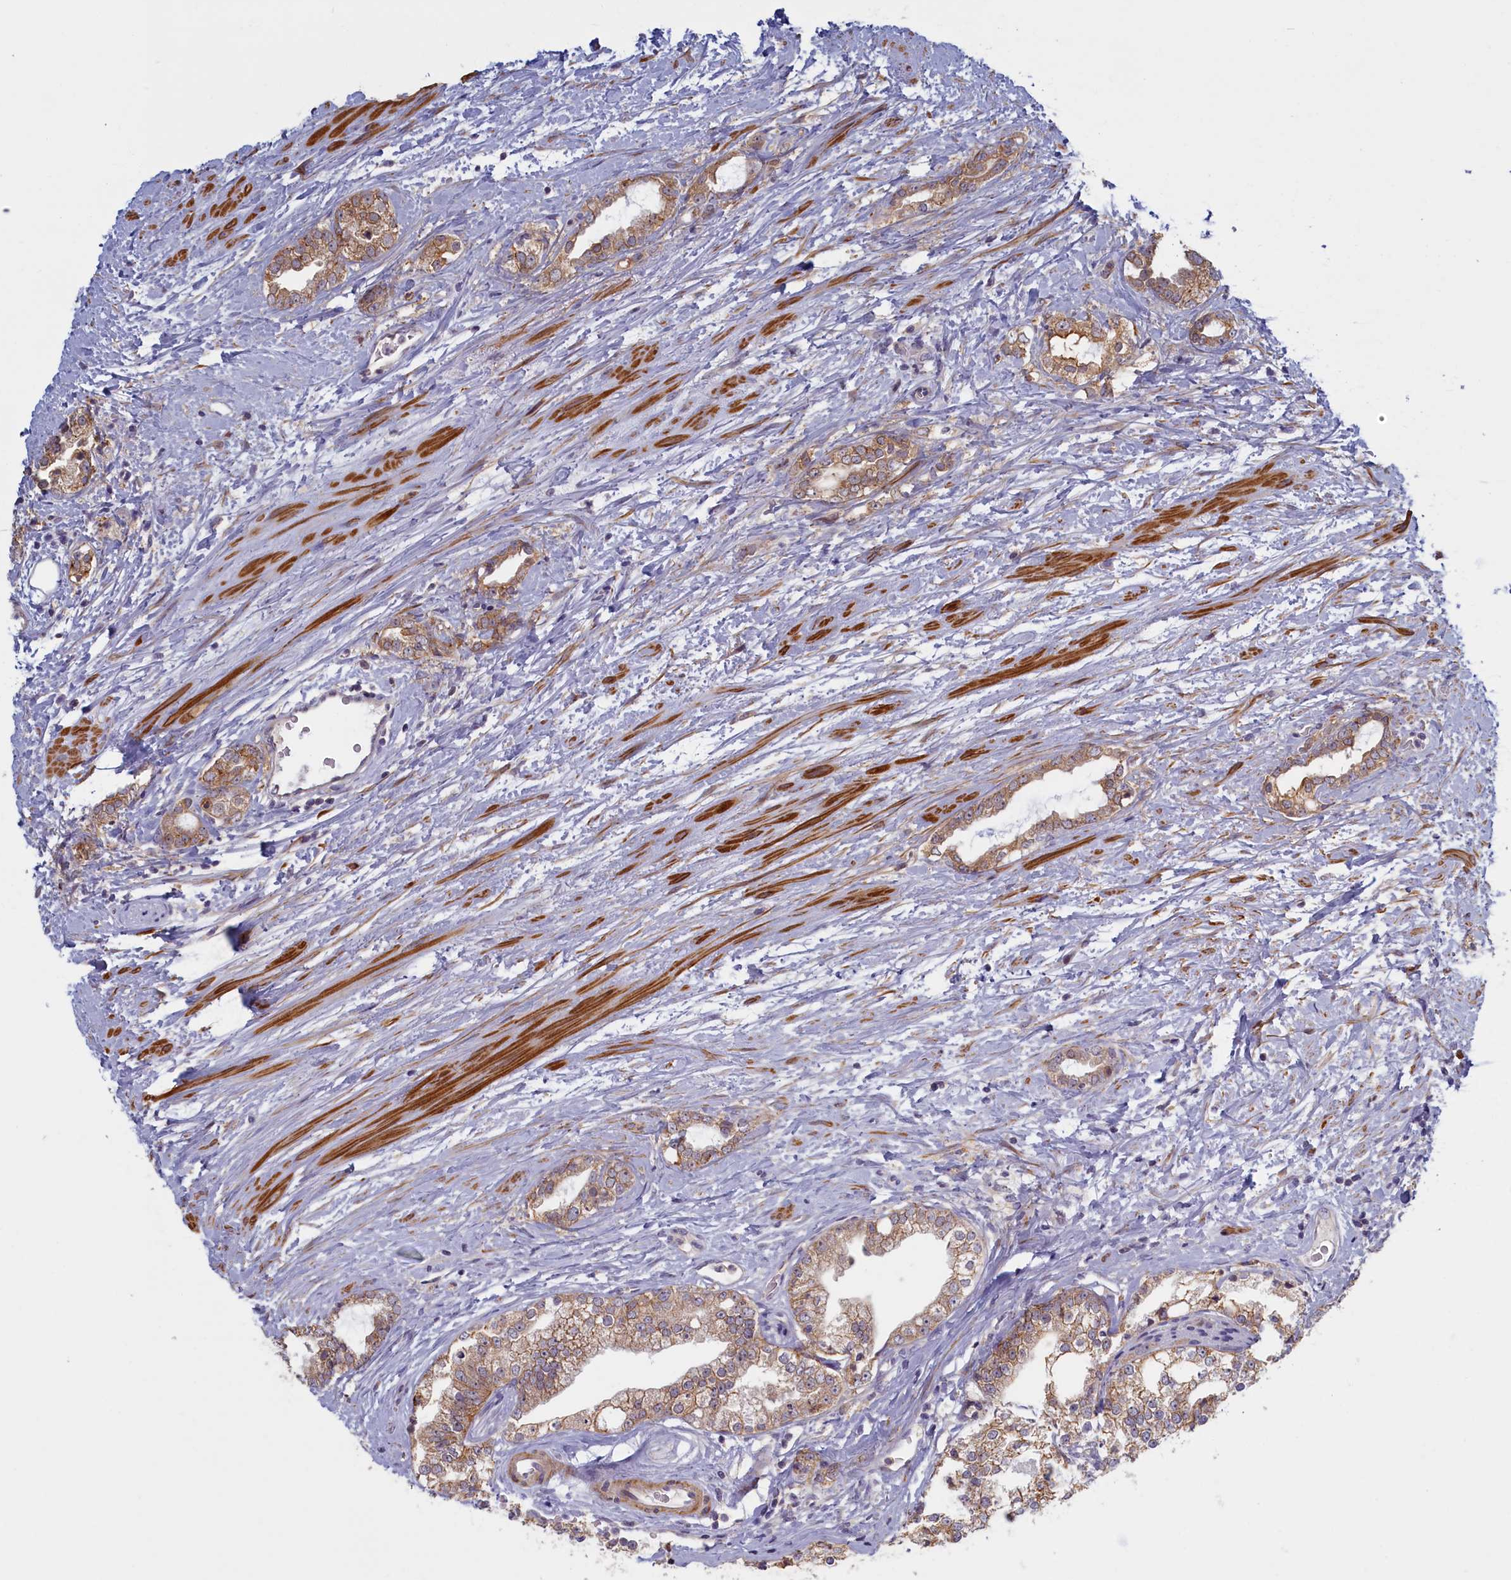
{"staining": {"intensity": "moderate", "quantity": ">75%", "location": "cytoplasmic/membranous"}, "tissue": "prostate cancer", "cell_type": "Tumor cells", "image_type": "cancer", "snomed": [{"axis": "morphology", "description": "Adenocarcinoma, High grade"}, {"axis": "topography", "description": "Prostate"}], "caption": "Protein expression analysis of human prostate cancer (high-grade adenocarcinoma) reveals moderate cytoplasmic/membranous expression in about >75% of tumor cells.", "gene": "TRPM4", "patient": {"sex": "male", "age": 64}}